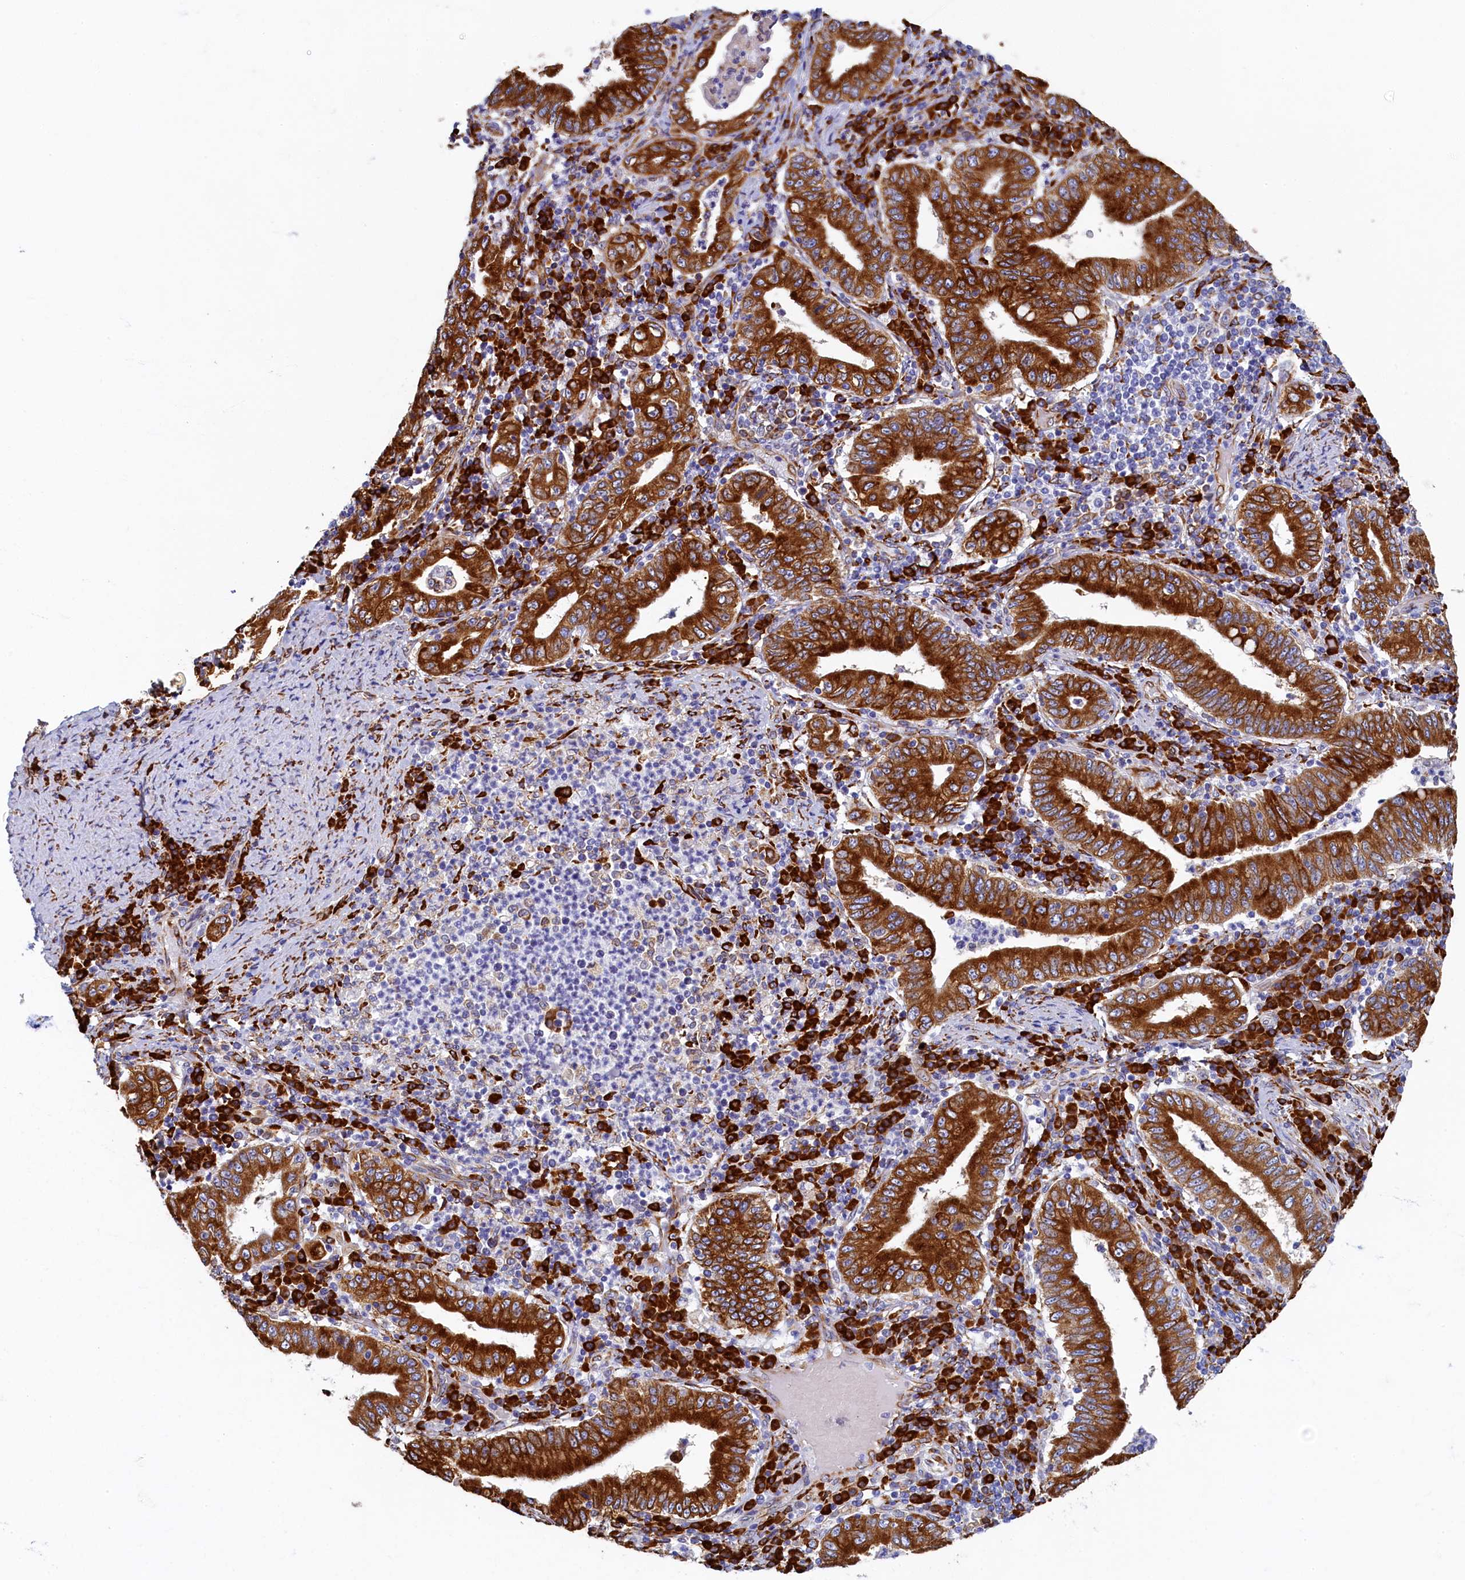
{"staining": {"intensity": "strong", "quantity": ">75%", "location": "cytoplasmic/membranous"}, "tissue": "stomach cancer", "cell_type": "Tumor cells", "image_type": "cancer", "snomed": [{"axis": "morphology", "description": "Normal tissue, NOS"}, {"axis": "morphology", "description": "Adenocarcinoma, NOS"}, {"axis": "topography", "description": "Esophagus"}, {"axis": "topography", "description": "Stomach, upper"}, {"axis": "topography", "description": "Peripheral nerve tissue"}], "caption": "Immunohistochemistry (IHC) staining of stomach cancer, which exhibits high levels of strong cytoplasmic/membranous positivity in approximately >75% of tumor cells indicating strong cytoplasmic/membranous protein staining. The staining was performed using DAB (brown) for protein detection and nuclei were counterstained in hematoxylin (blue).", "gene": "TMEM18", "patient": {"sex": "male", "age": 62}}